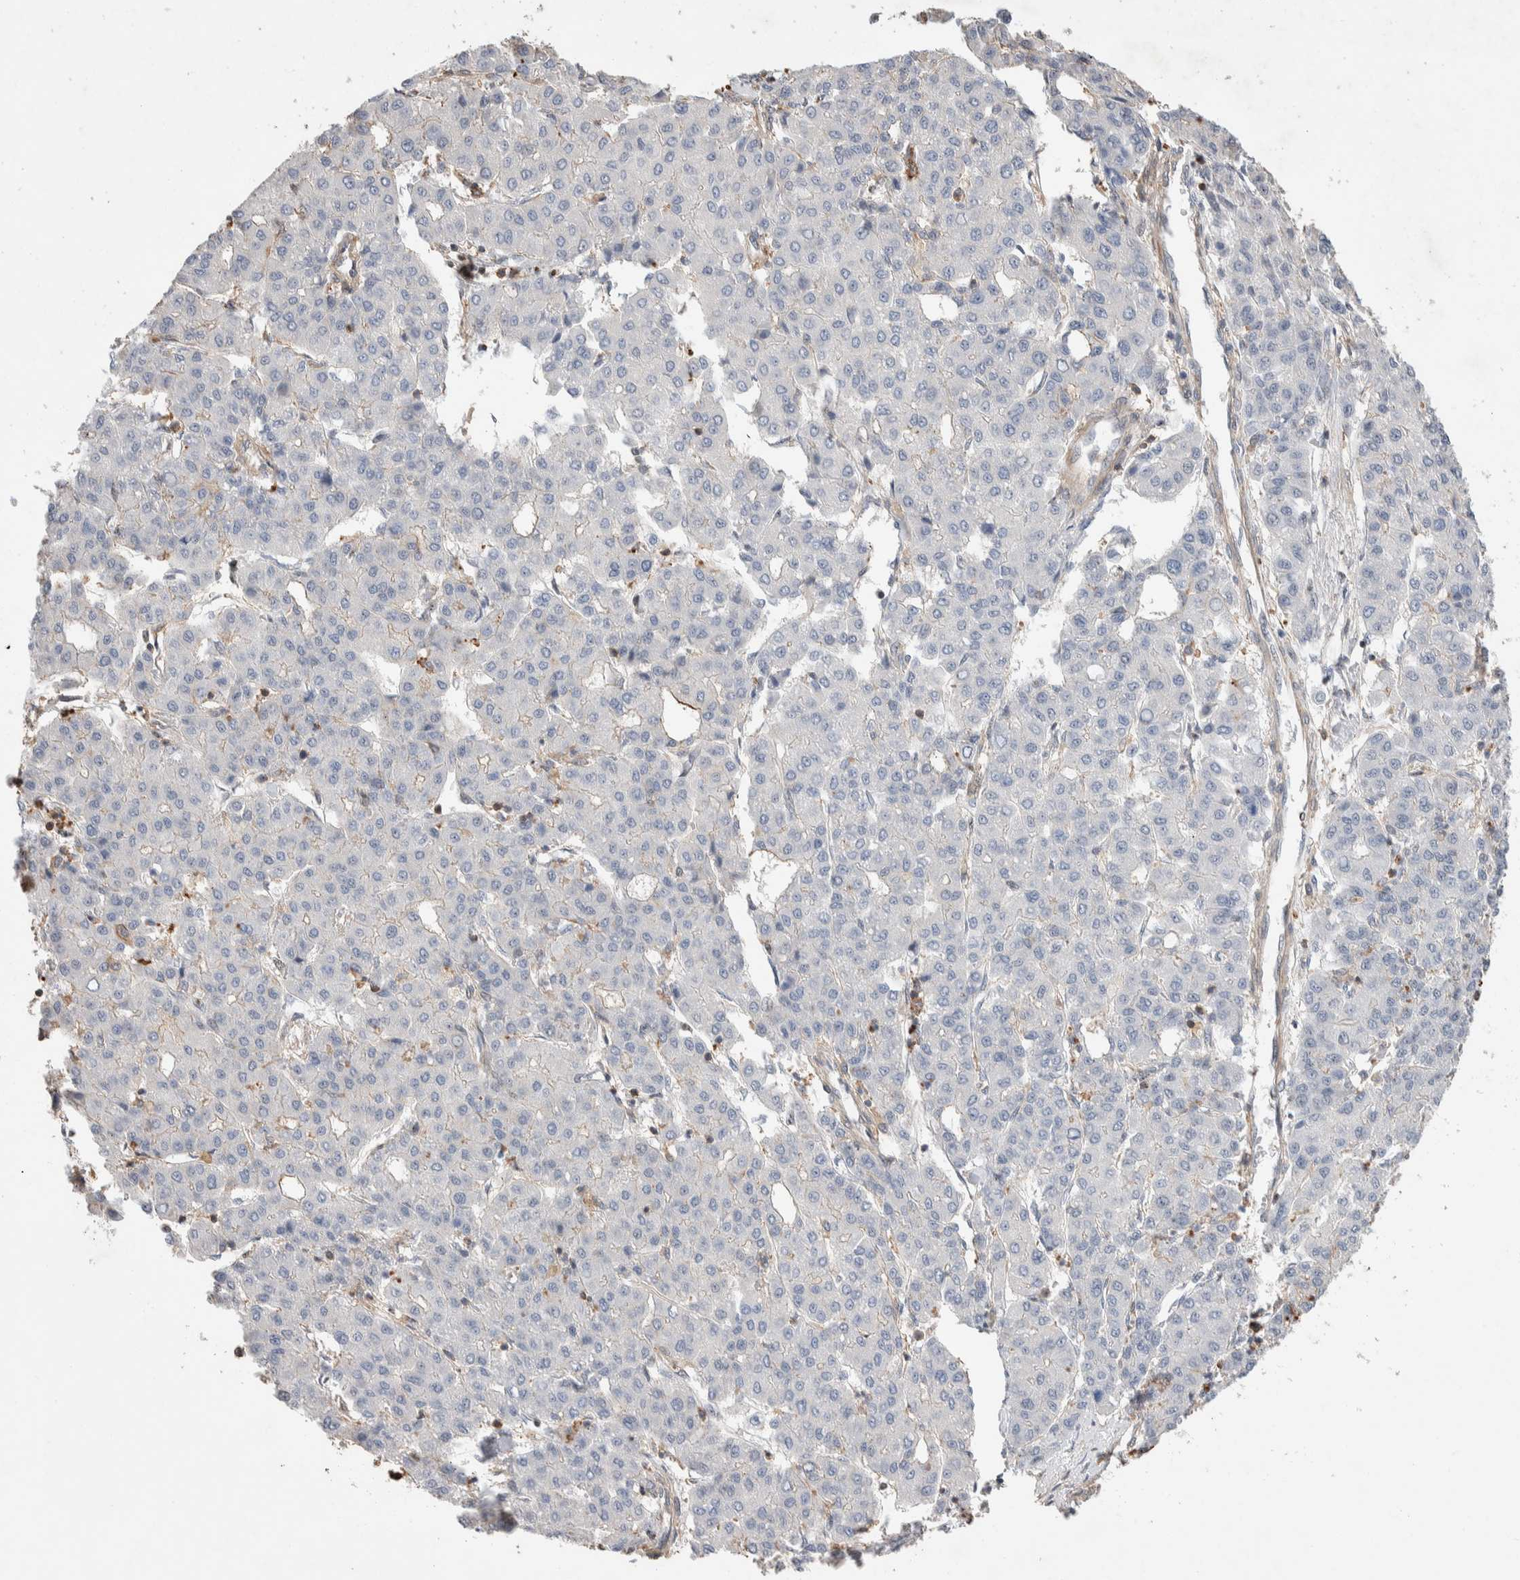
{"staining": {"intensity": "negative", "quantity": "none", "location": "none"}, "tissue": "liver cancer", "cell_type": "Tumor cells", "image_type": "cancer", "snomed": [{"axis": "morphology", "description": "Carcinoma, Hepatocellular, NOS"}, {"axis": "topography", "description": "Liver"}], "caption": "High magnification brightfield microscopy of liver hepatocellular carcinoma stained with DAB (3,3'-diaminobenzidine) (brown) and counterstained with hematoxylin (blue): tumor cells show no significant staining. Brightfield microscopy of immunohistochemistry (IHC) stained with DAB (brown) and hematoxylin (blue), captured at high magnification.", "gene": "ZNF704", "patient": {"sex": "male", "age": 65}}